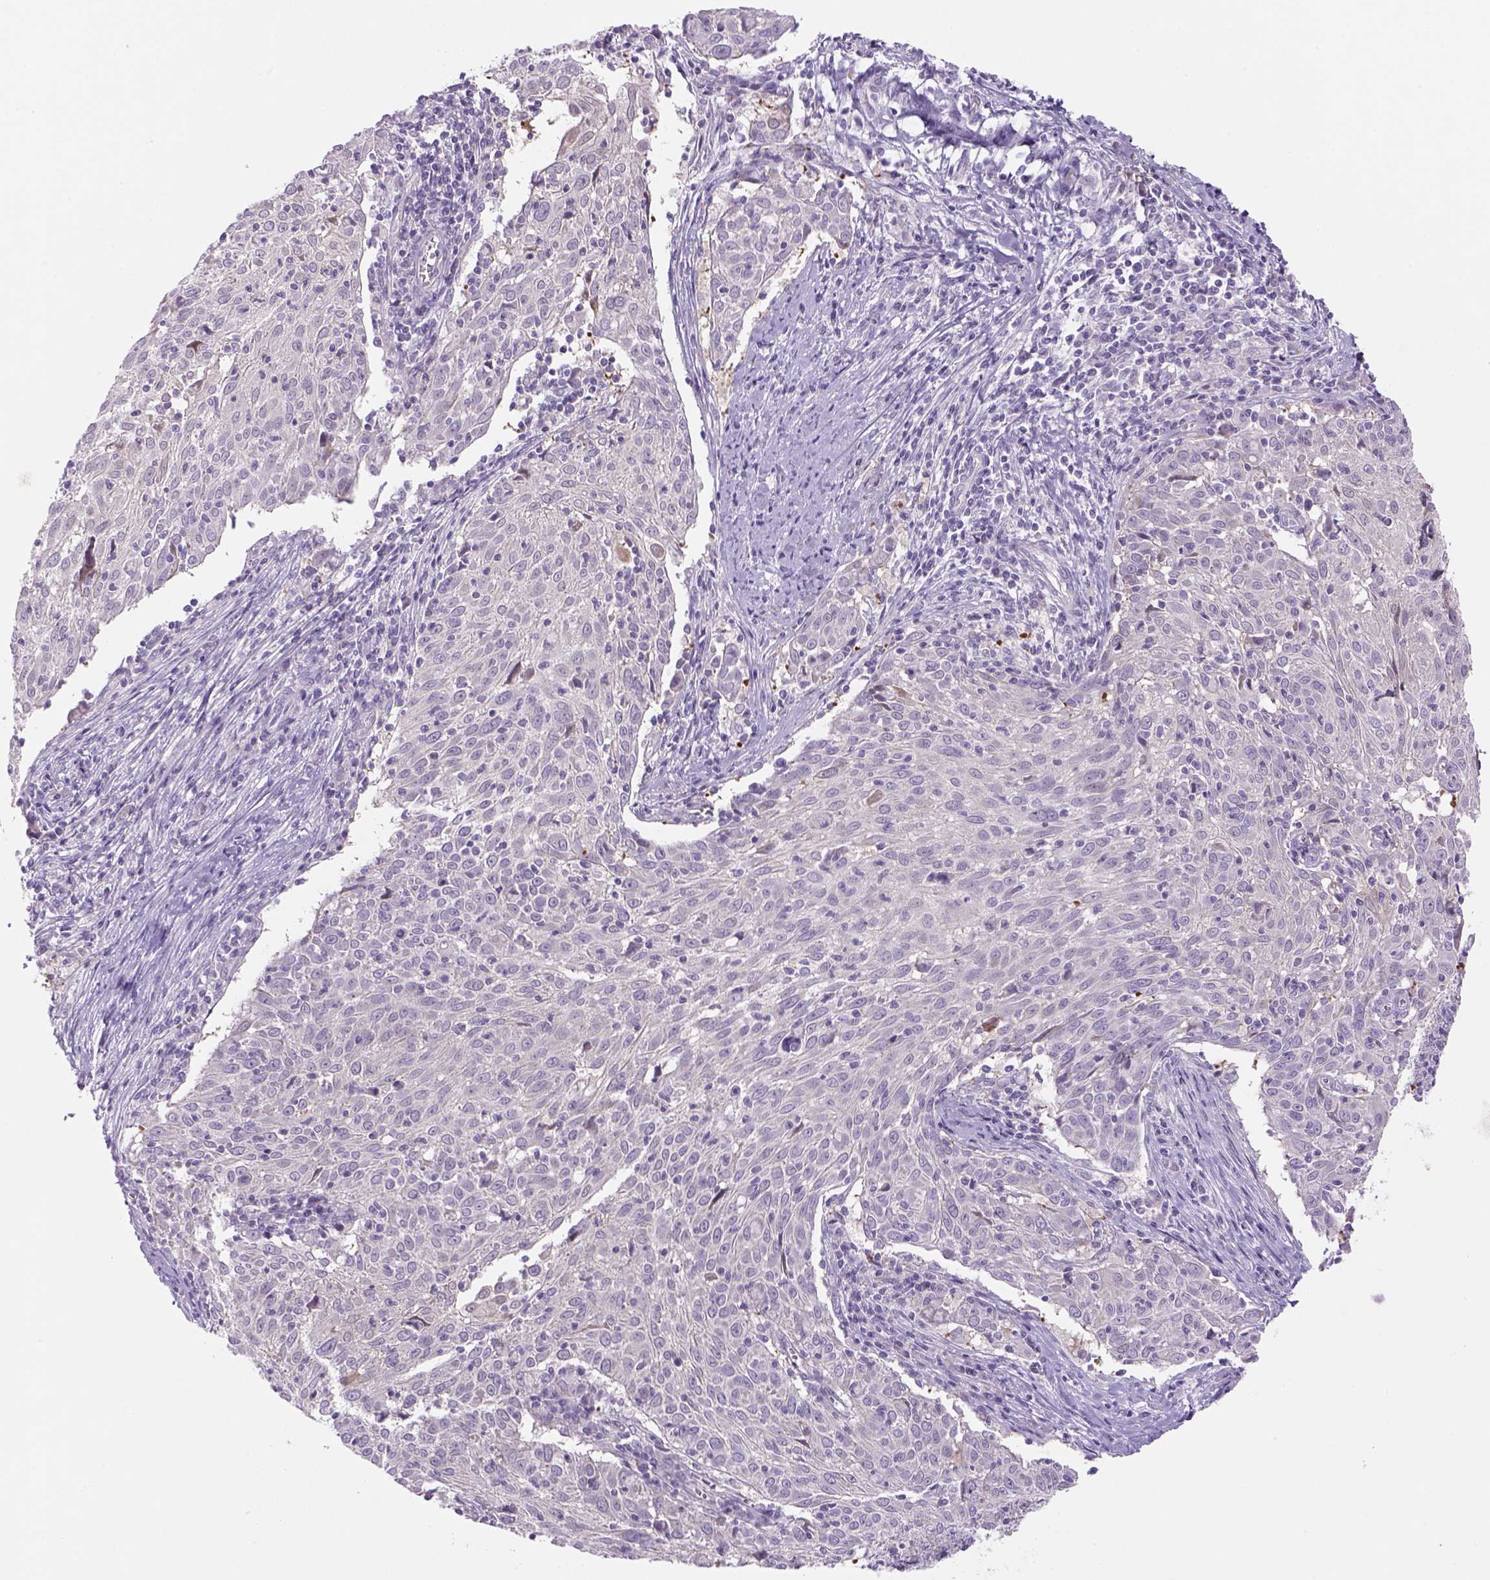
{"staining": {"intensity": "negative", "quantity": "none", "location": "none"}, "tissue": "cervical cancer", "cell_type": "Tumor cells", "image_type": "cancer", "snomed": [{"axis": "morphology", "description": "Squamous cell carcinoma, NOS"}, {"axis": "topography", "description": "Cervix"}], "caption": "Human cervical squamous cell carcinoma stained for a protein using immunohistochemistry (IHC) demonstrates no positivity in tumor cells.", "gene": "ADGRV1", "patient": {"sex": "female", "age": 39}}